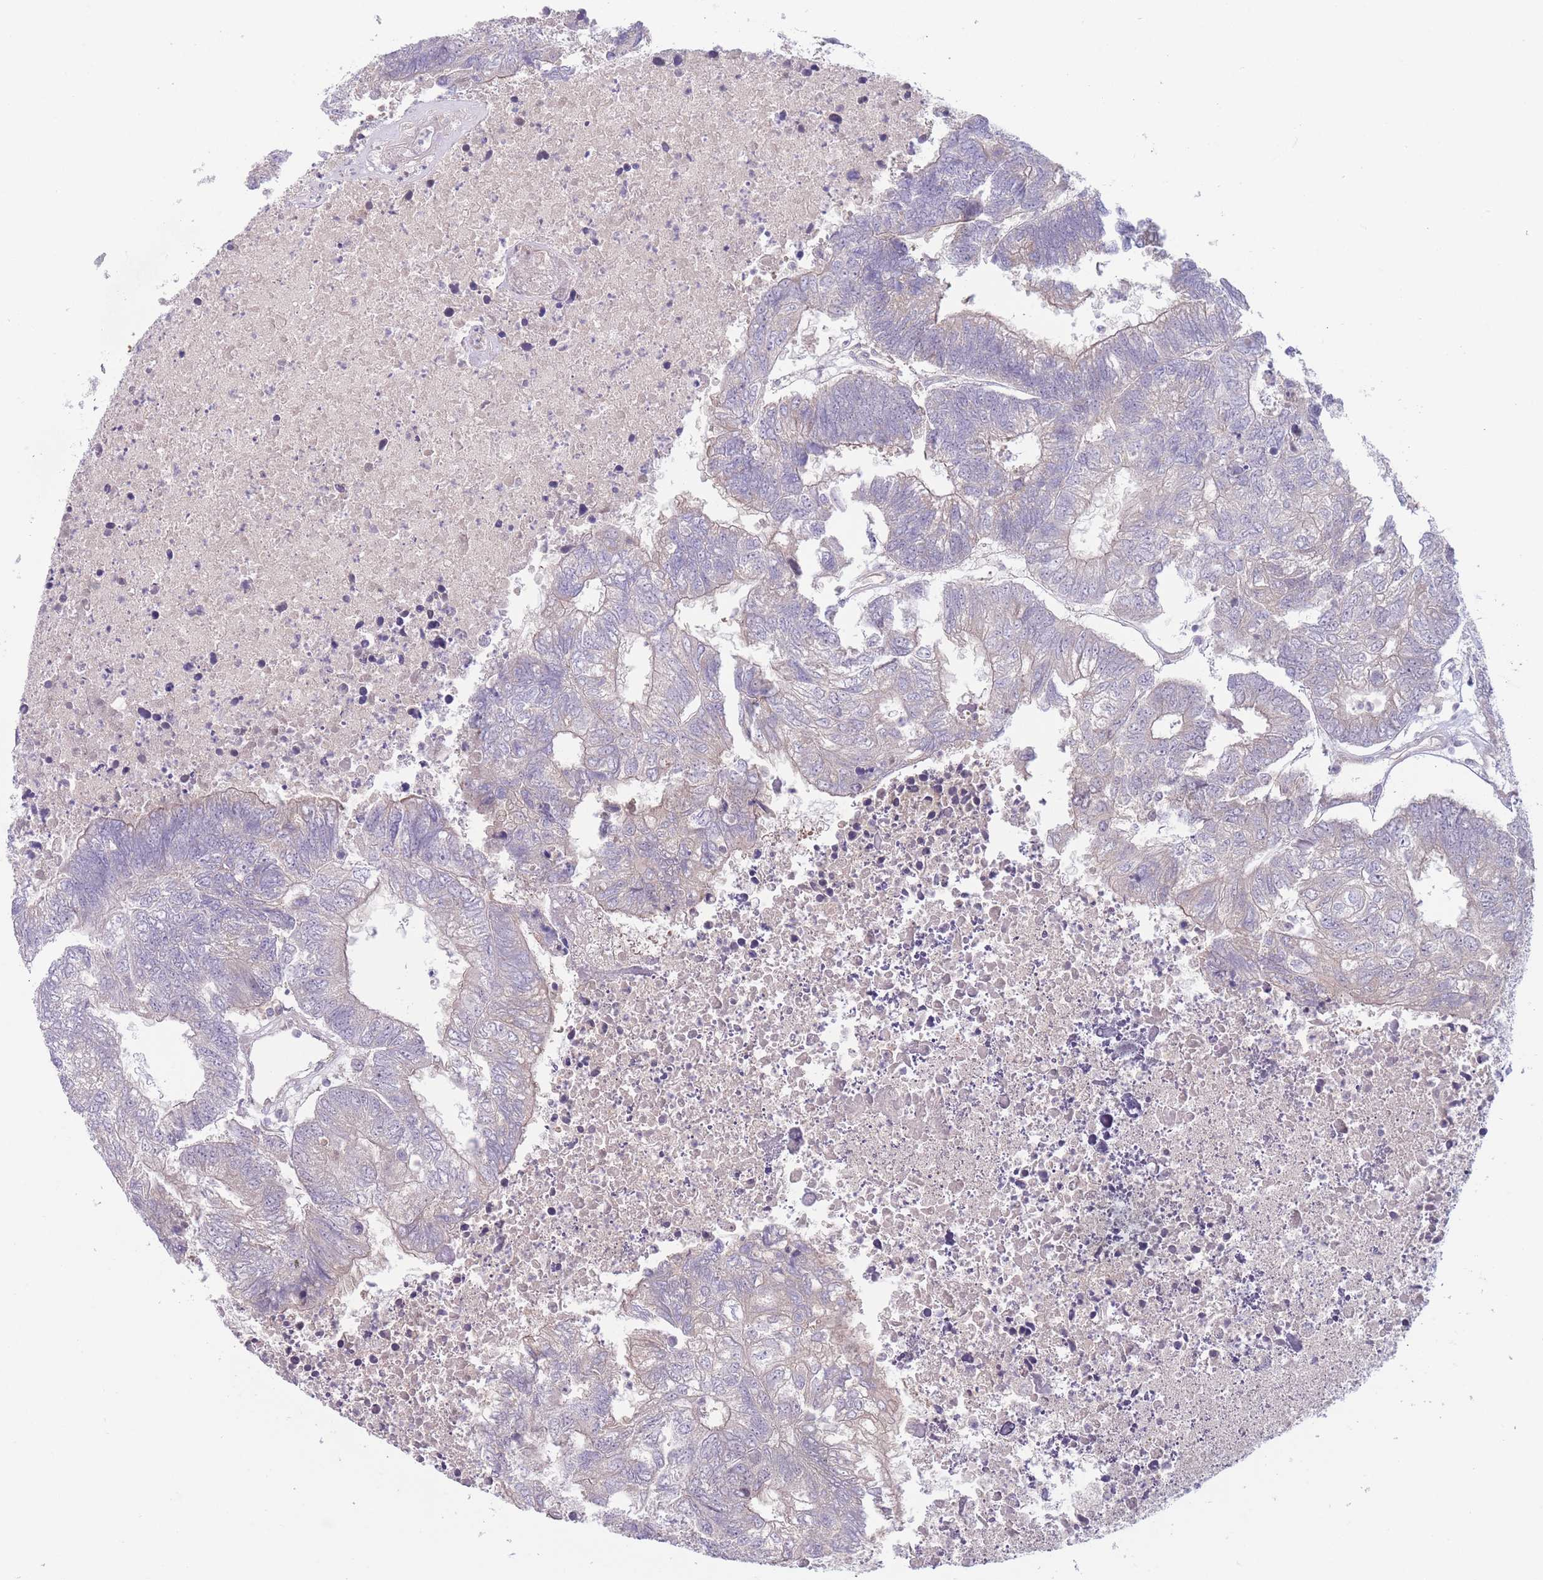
{"staining": {"intensity": "negative", "quantity": "none", "location": "none"}, "tissue": "colorectal cancer", "cell_type": "Tumor cells", "image_type": "cancer", "snomed": [{"axis": "morphology", "description": "Adenocarcinoma, NOS"}, {"axis": "topography", "description": "Colon"}], "caption": "A histopathology image of colorectal cancer stained for a protein shows no brown staining in tumor cells.", "gene": "PNPLA5", "patient": {"sex": "female", "age": 48}}